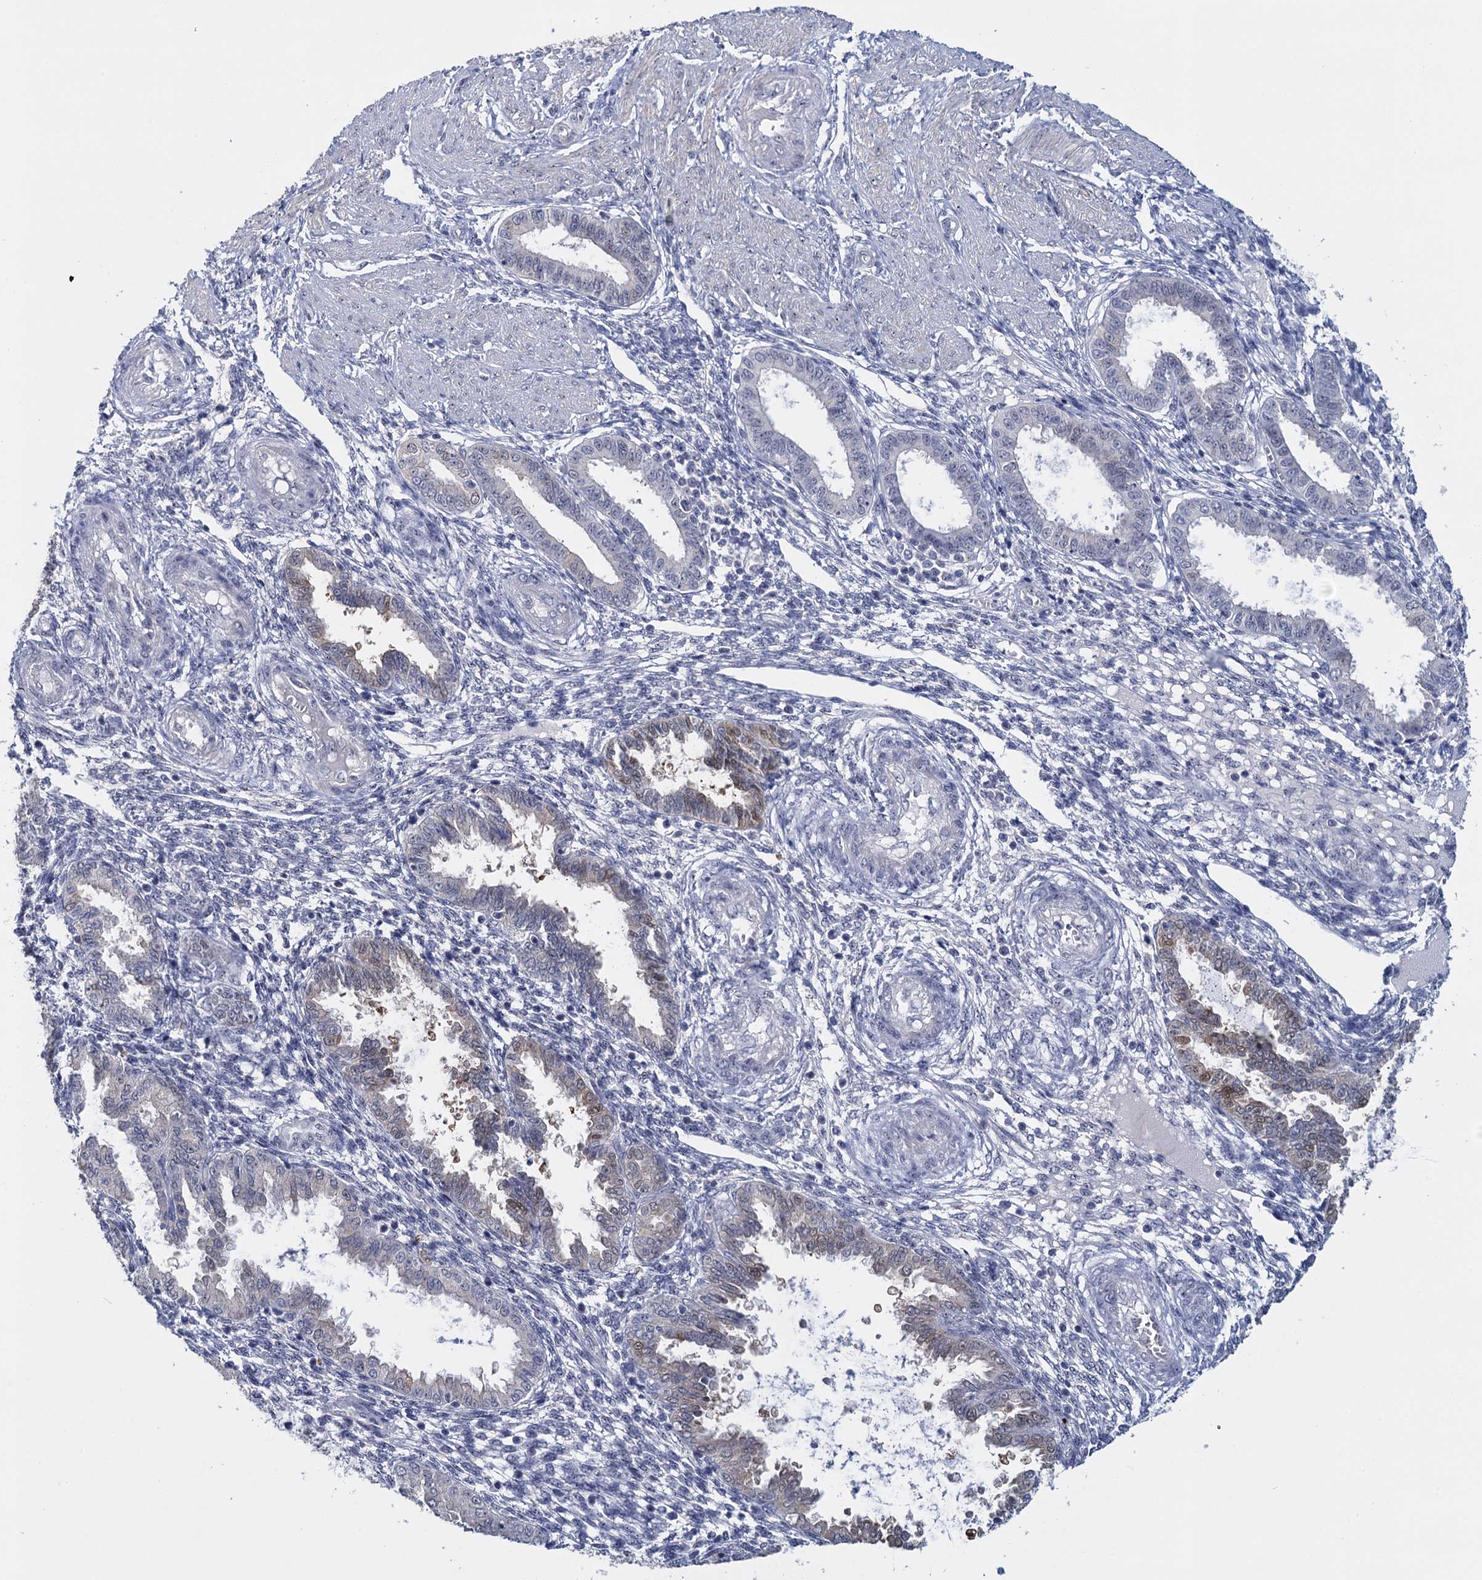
{"staining": {"intensity": "negative", "quantity": "none", "location": "none"}, "tissue": "endometrium", "cell_type": "Cells in endometrial stroma", "image_type": "normal", "snomed": [{"axis": "morphology", "description": "Normal tissue, NOS"}, {"axis": "topography", "description": "Endometrium"}], "caption": "Cells in endometrial stroma show no significant expression in benign endometrium. (Stains: DAB (3,3'-diaminobenzidine) immunohistochemistry (IHC) with hematoxylin counter stain, Microscopy: brightfield microscopy at high magnification).", "gene": "SFN", "patient": {"sex": "female", "age": 33}}